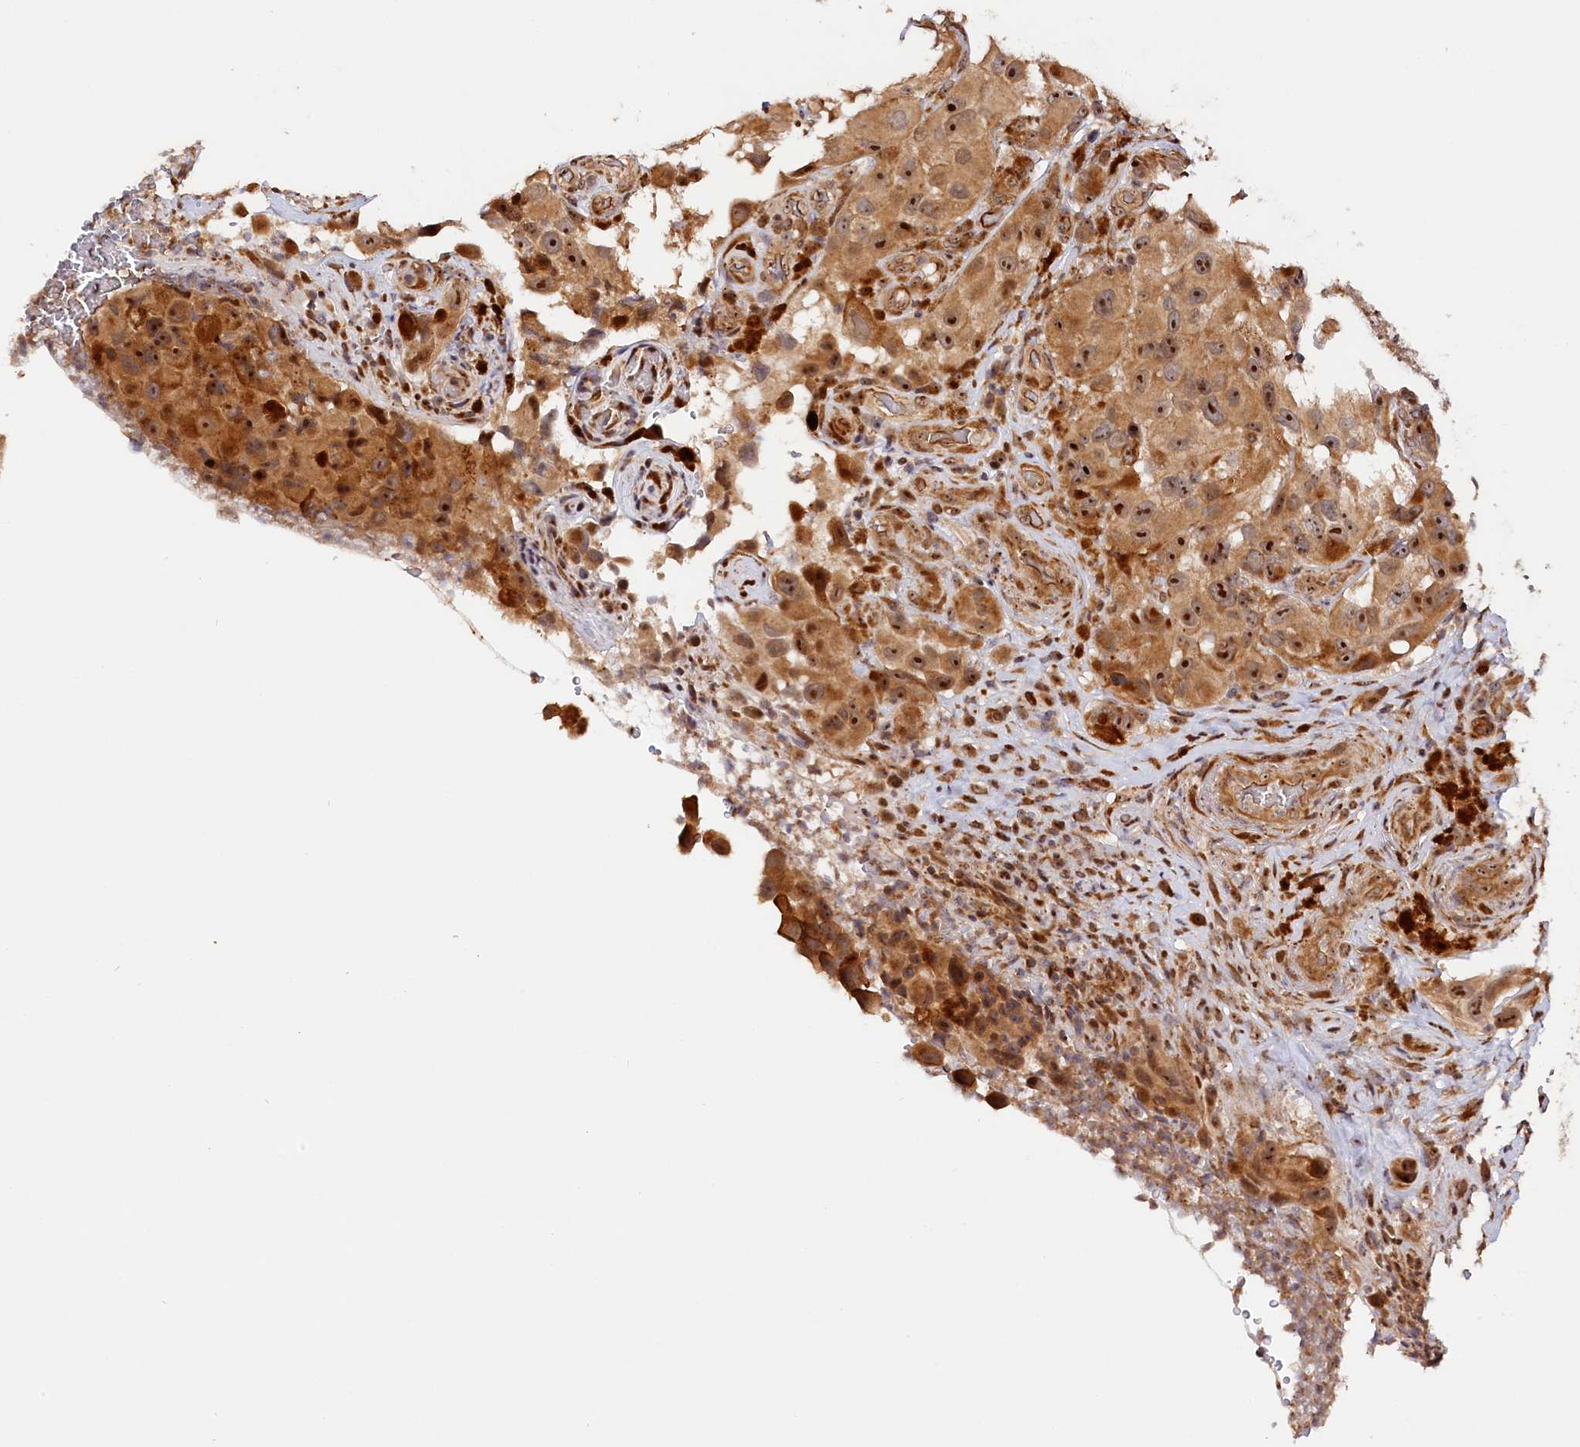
{"staining": {"intensity": "strong", "quantity": "25%-75%", "location": "cytoplasmic/membranous,nuclear"}, "tissue": "melanoma", "cell_type": "Tumor cells", "image_type": "cancer", "snomed": [{"axis": "morphology", "description": "Malignant melanoma, NOS"}, {"axis": "topography", "description": "Skin"}], "caption": "Strong cytoplasmic/membranous and nuclear staining for a protein is seen in approximately 25%-75% of tumor cells of melanoma using immunohistochemistry.", "gene": "ANKRD24", "patient": {"sex": "female", "age": 73}}